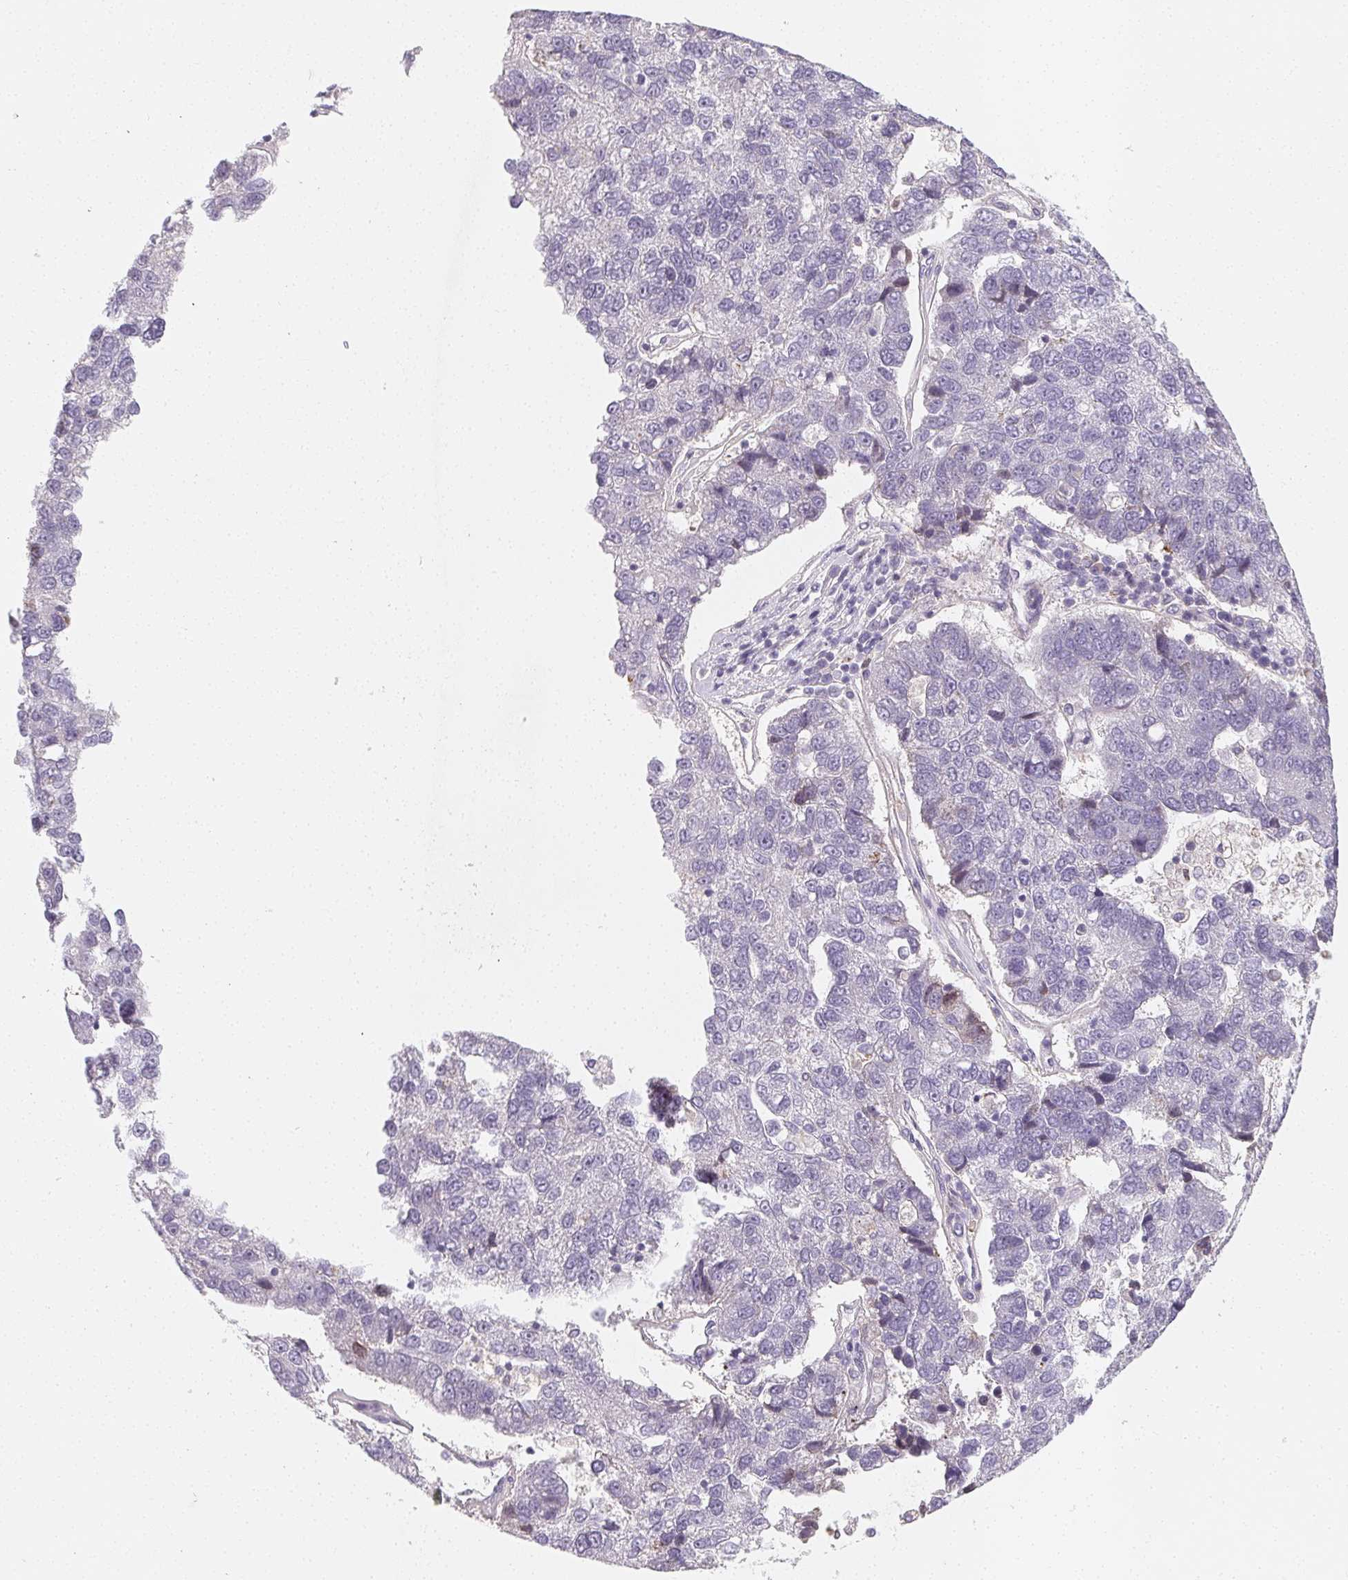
{"staining": {"intensity": "negative", "quantity": "none", "location": "none"}, "tissue": "pancreatic cancer", "cell_type": "Tumor cells", "image_type": "cancer", "snomed": [{"axis": "morphology", "description": "Adenocarcinoma, NOS"}, {"axis": "topography", "description": "Pancreas"}], "caption": "Photomicrograph shows no protein staining in tumor cells of pancreatic cancer tissue.", "gene": "LRRC23", "patient": {"sex": "female", "age": 61}}